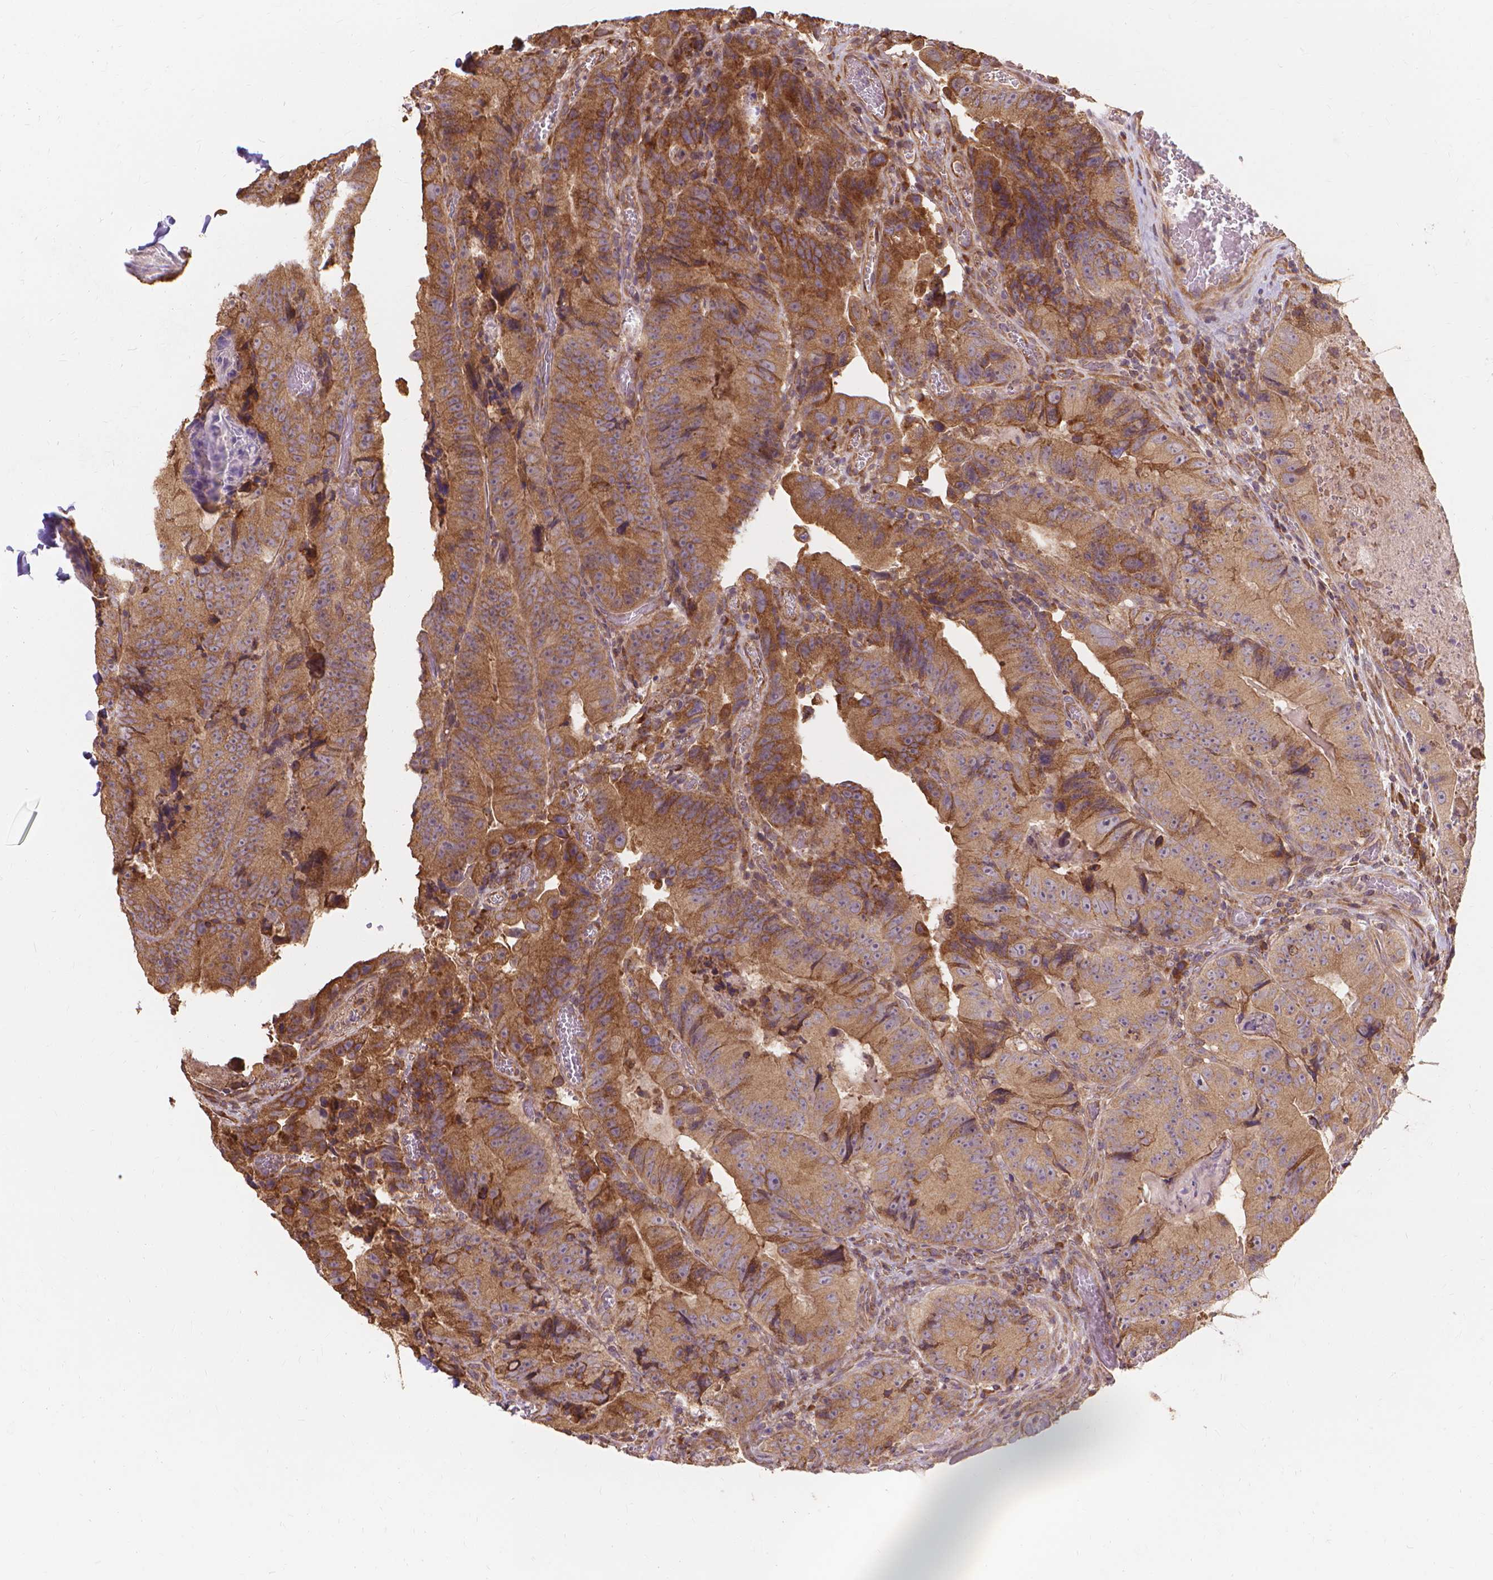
{"staining": {"intensity": "moderate", "quantity": ">75%", "location": "cytoplasmic/membranous"}, "tissue": "colorectal cancer", "cell_type": "Tumor cells", "image_type": "cancer", "snomed": [{"axis": "morphology", "description": "Adenocarcinoma, NOS"}, {"axis": "topography", "description": "Colon"}], "caption": "High-power microscopy captured an immunohistochemistry (IHC) histopathology image of adenocarcinoma (colorectal), revealing moderate cytoplasmic/membranous positivity in approximately >75% of tumor cells. Immunohistochemistry stains the protein in brown and the nuclei are stained blue.", "gene": "TAB2", "patient": {"sex": "female", "age": 86}}